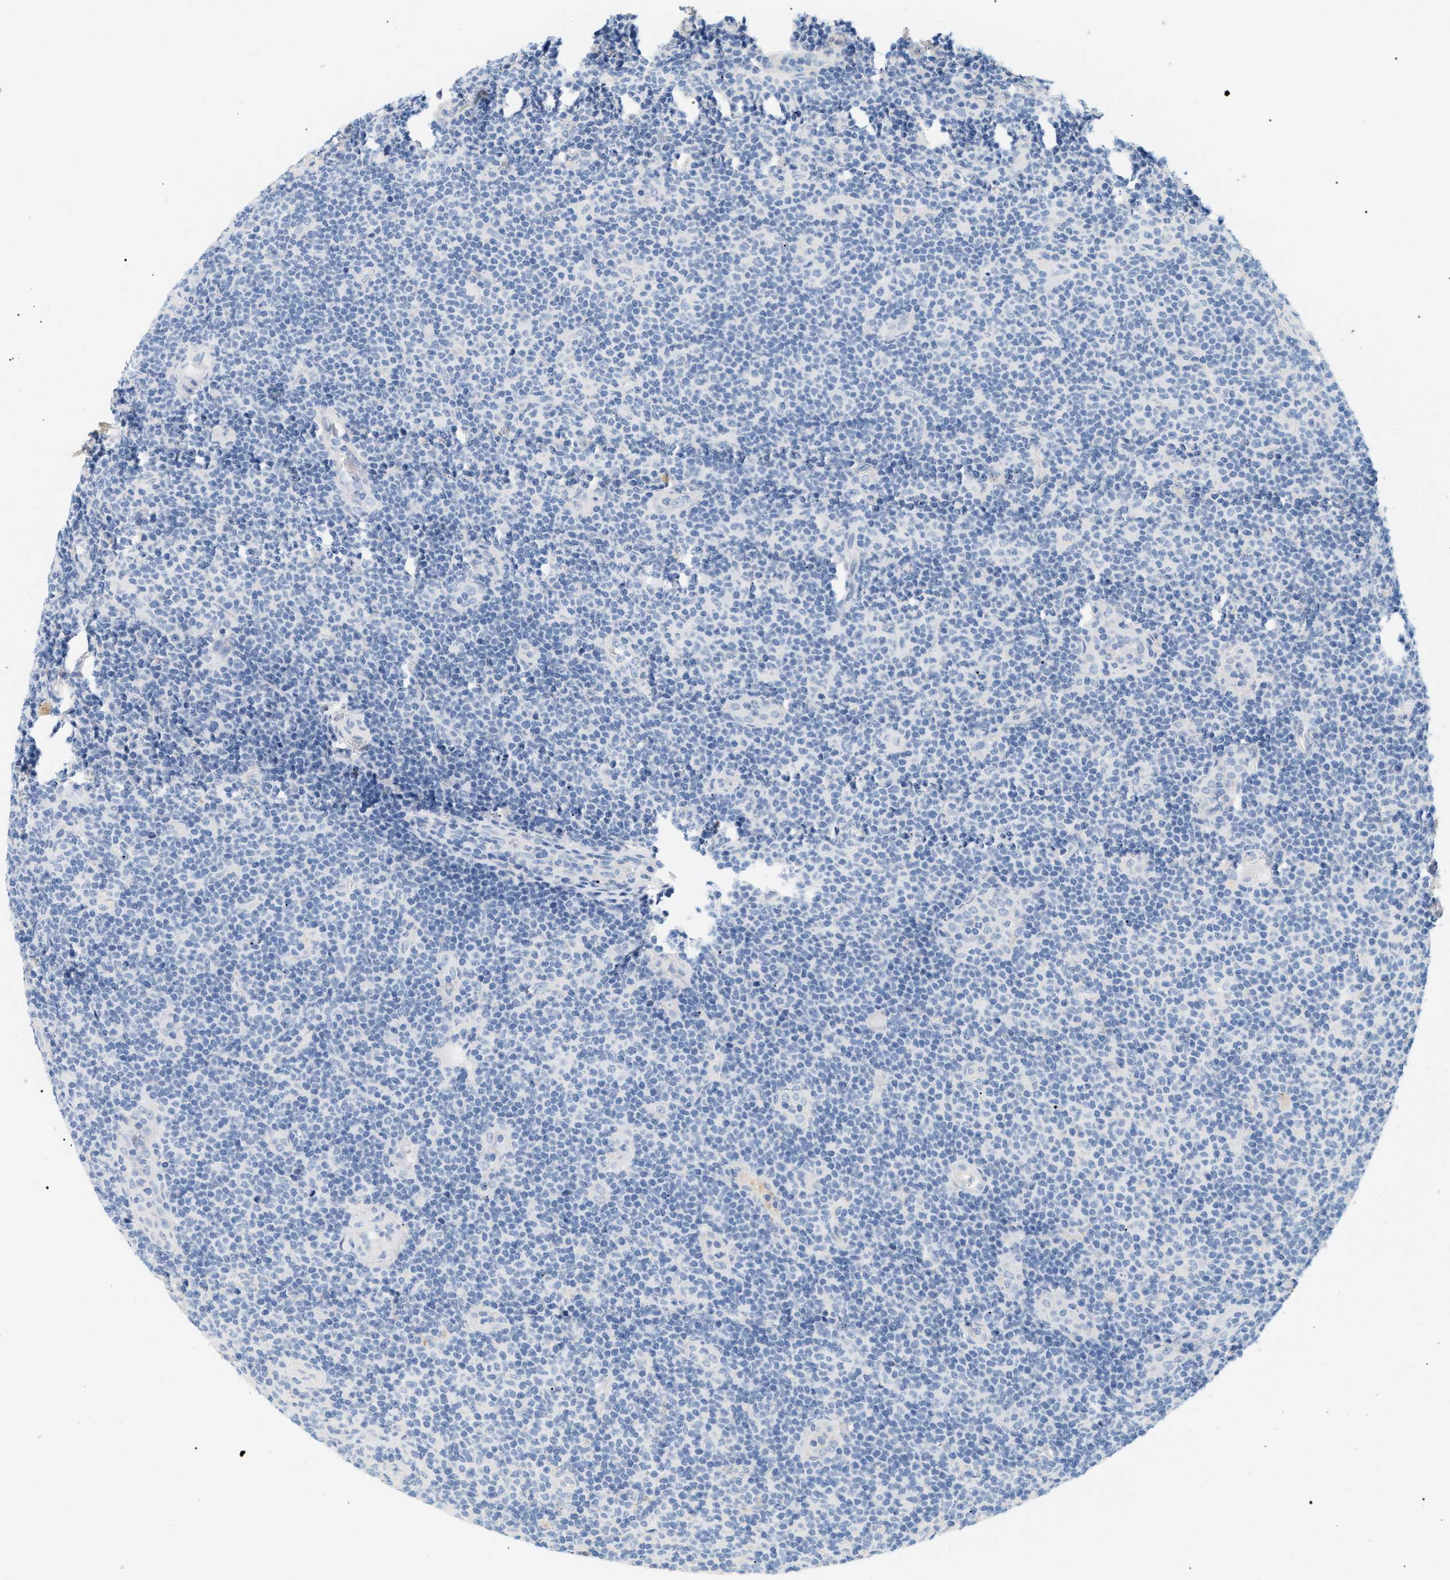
{"staining": {"intensity": "negative", "quantity": "none", "location": "none"}, "tissue": "lymphoma", "cell_type": "Tumor cells", "image_type": "cancer", "snomed": [{"axis": "morphology", "description": "Malignant lymphoma, non-Hodgkin's type, Low grade"}, {"axis": "topography", "description": "Lymph node"}], "caption": "A high-resolution image shows immunohistochemistry (IHC) staining of lymphoma, which exhibits no significant positivity in tumor cells.", "gene": "CFH", "patient": {"sex": "male", "age": 83}}